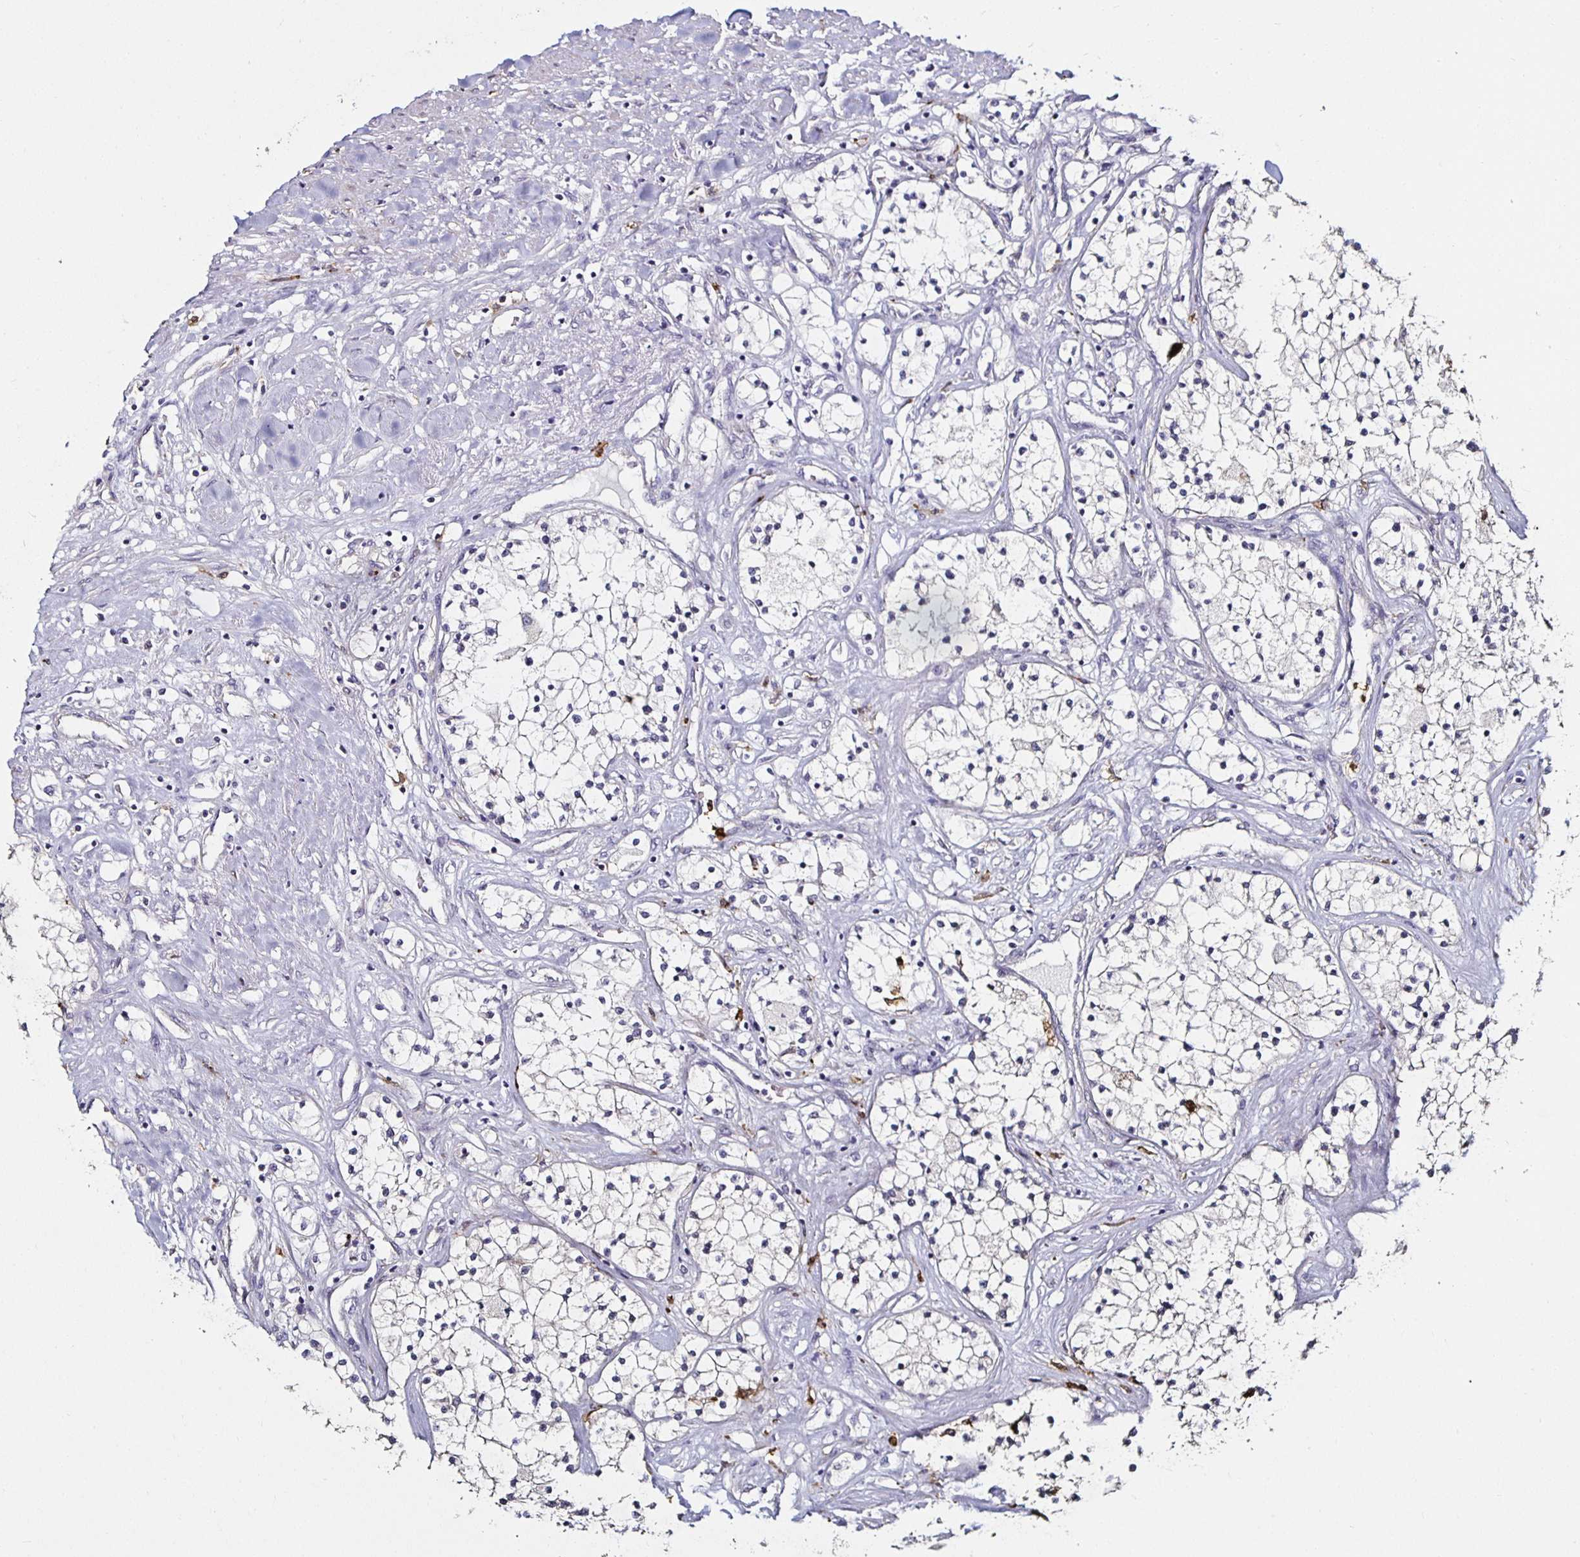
{"staining": {"intensity": "negative", "quantity": "none", "location": "none"}, "tissue": "renal cancer", "cell_type": "Tumor cells", "image_type": "cancer", "snomed": [{"axis": "morphology", "description": "Adenocarcinoma, NOS"}, {"axis": "topography", "description": "Kidney"}], "caption": "An immunohistochemistry histopathology image of renal cancer is shown. There is no staining in tumor cells of renal cancer. Brightfield microscopy of IHC stained with DAB (3,3'-diaminobenzidine) (brown) and hematoxylin (blue), captured at high magnification.", "gene": "TLR4", "patient": {"sex": "male", "age": 68}}